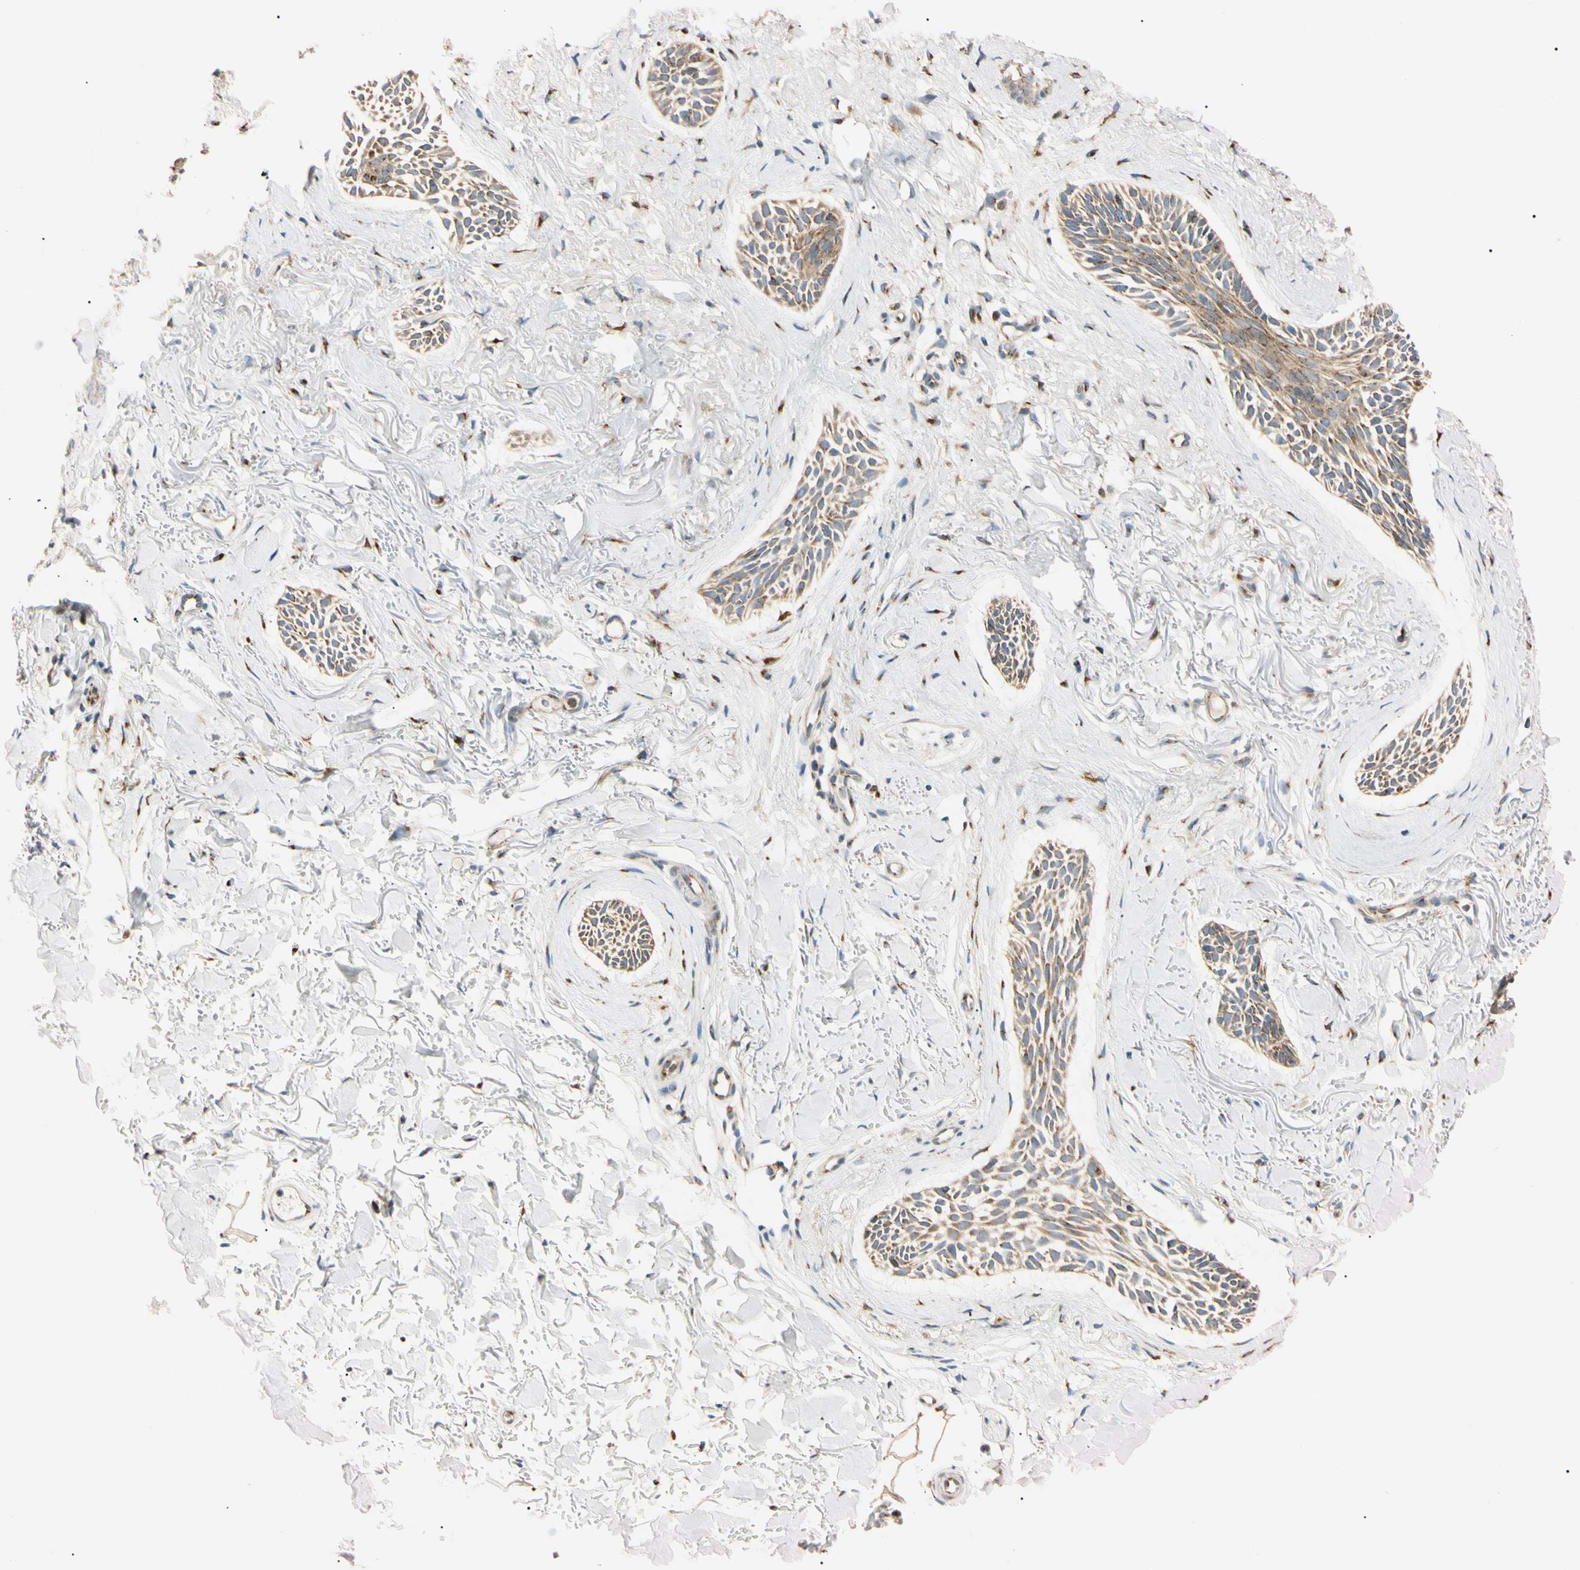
{"staining": {"intensity": "moderate", "quantity": ">75%", "location": "cytoplasmic/membranous"}, "tissue": "skin cancer", "cell_type": "Tumor cells", "image_type": "cancer", "snomed": [{"axis": "morphology", "description": "Normal tissue, NOS"}, {"axis": "morphology", "description": "Basal cell carcinoma"}, {"axis": "topography", "description": "Skin"}], "caption": "Tumor cells reveal medium levels of moderate cytoplasmic/membranous positivity in about >75% of cells in skin cancer.", "gene": "IER3IP1", "patient": {"sex": "female", "age": 84}}